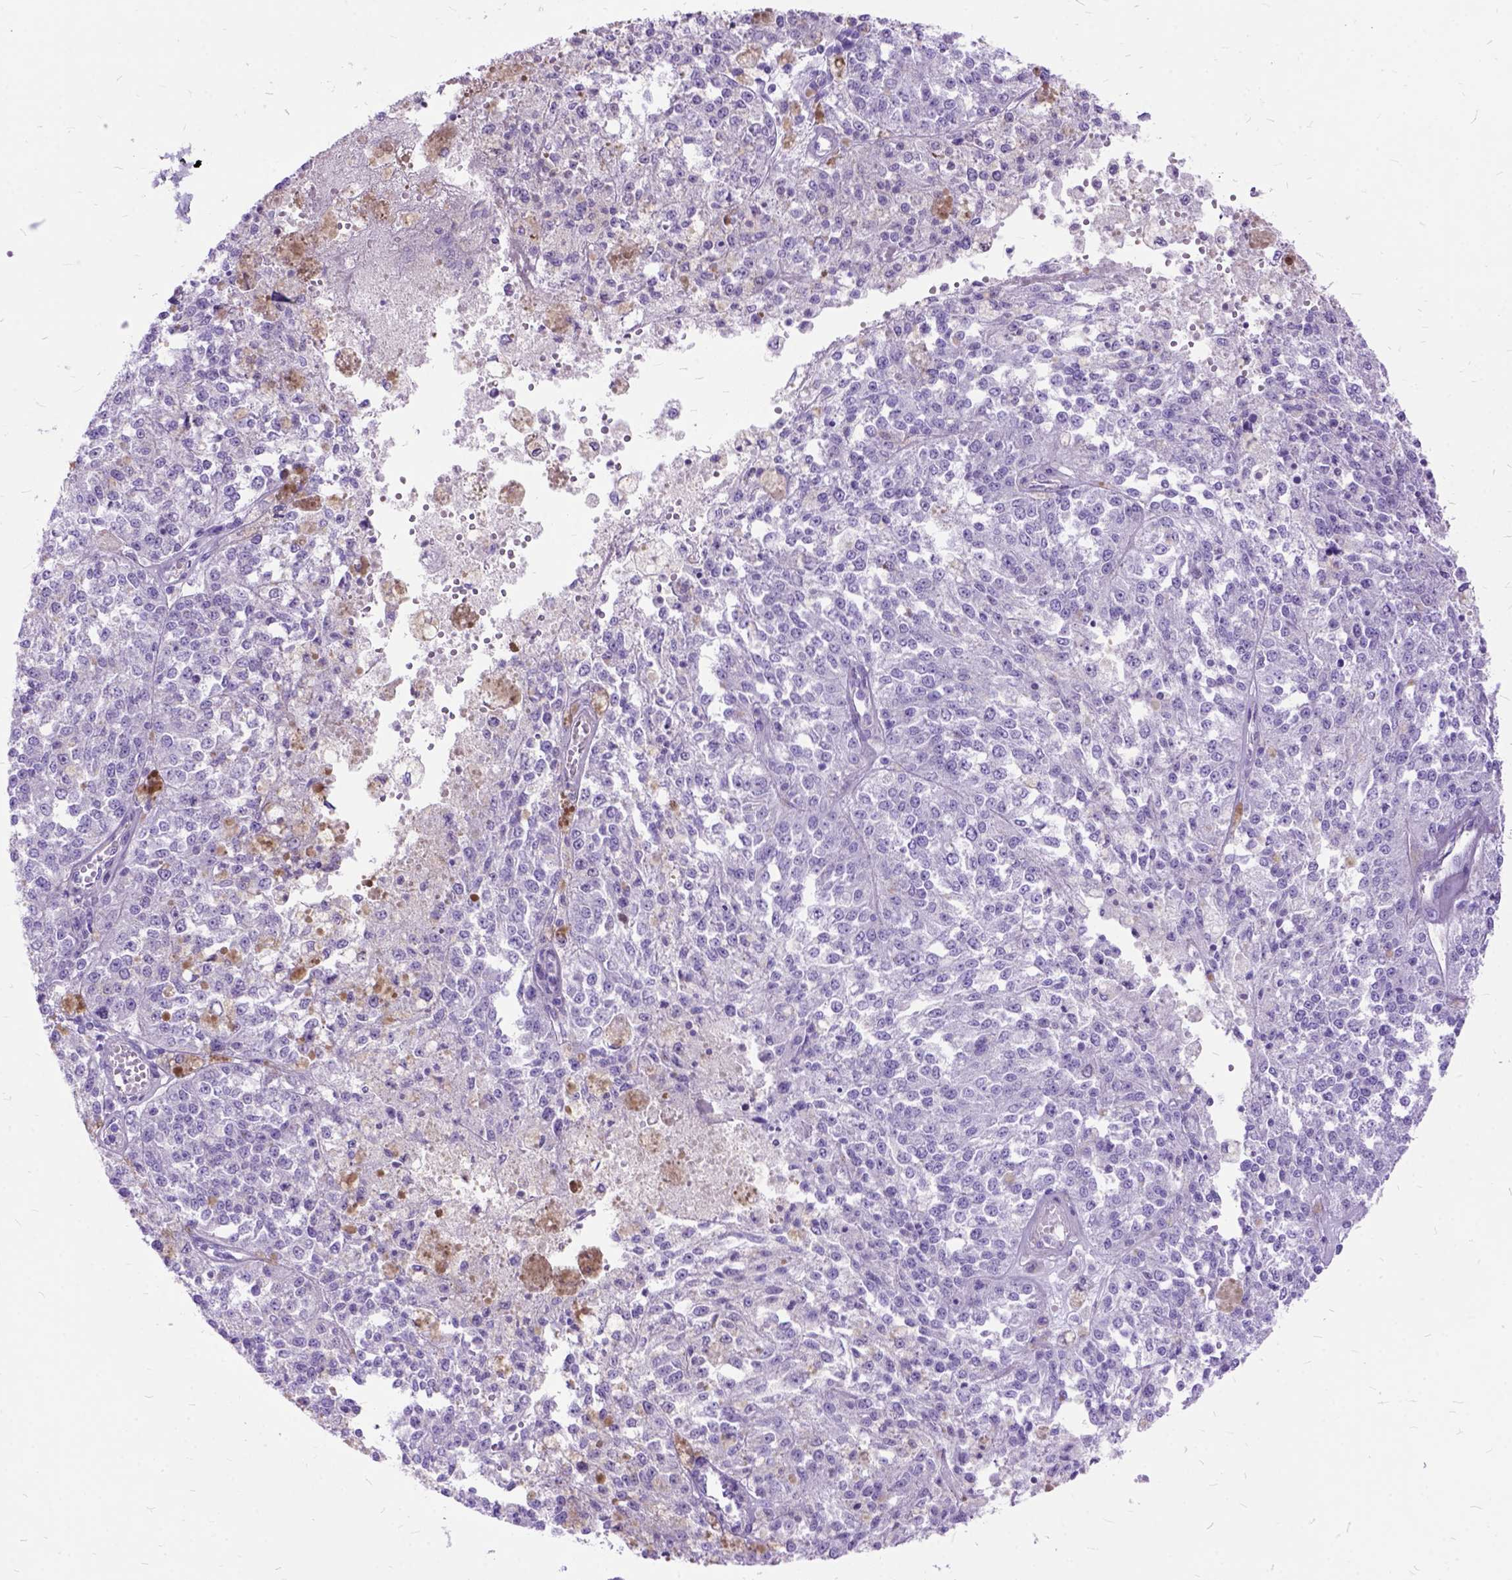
{"staining": {"intensity": "negative", "quantity": "none", "location": "none"}, "tissue": "melanoma", "cell_type": "Tumor cells", "image_type": "cancer", "snomed": [{"axis": "morphology", "description": "Malignant melanoma, Metastatic site"}, {"axis": "topography", "description": "Lymph node"}], "caption": "A photomicrograph of melanoma stained for a protein reveals no brown staining in tumor cells.", "gene": "ARL9", "patient": {"sex": "female", "age": 64}}